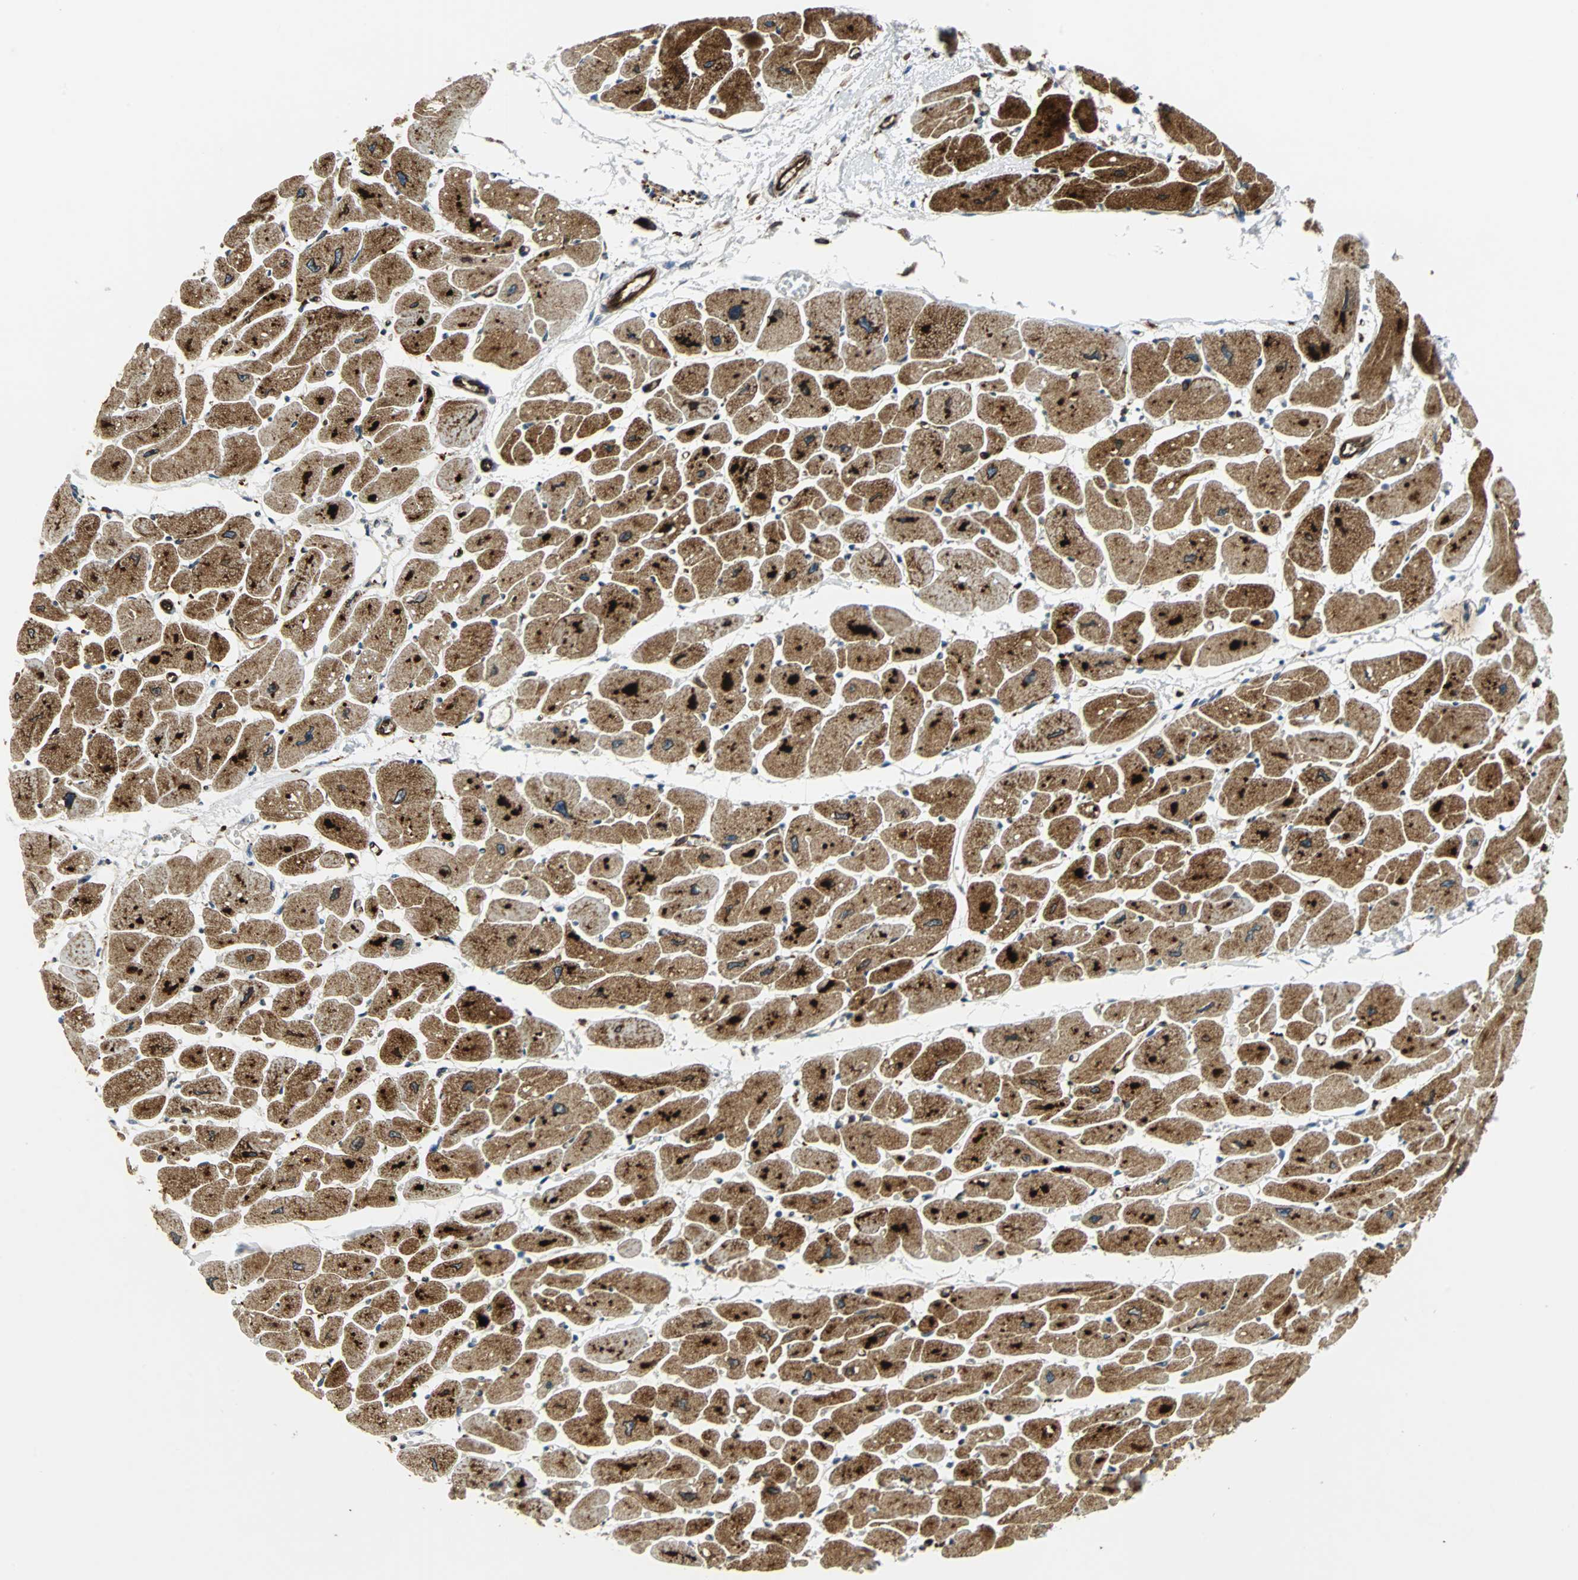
{"staining": {"intensity": "strong", "quantity": ">75%", "location": "cytoplasmic/membranous"}, "tissue": "heart muscle", "cell_type": "Cardiomyocytes", "image_type": "normal", "snomed": [{"axis": "morphology", "description": "Normal tissue, NOS"}, {"axis": "topography", "description": "Heart"}], "caption": "This photomicrograph displays benign heart muscle stained with immunohistochemistry to label a protein in brown. The cytoplasmic/membranous of cardiomyocytes show strong positivity for the protein. Nuclei are counter-stained blue.", "gene": "TUBA4A", "patient": {"sex": "female", "age": 54}}